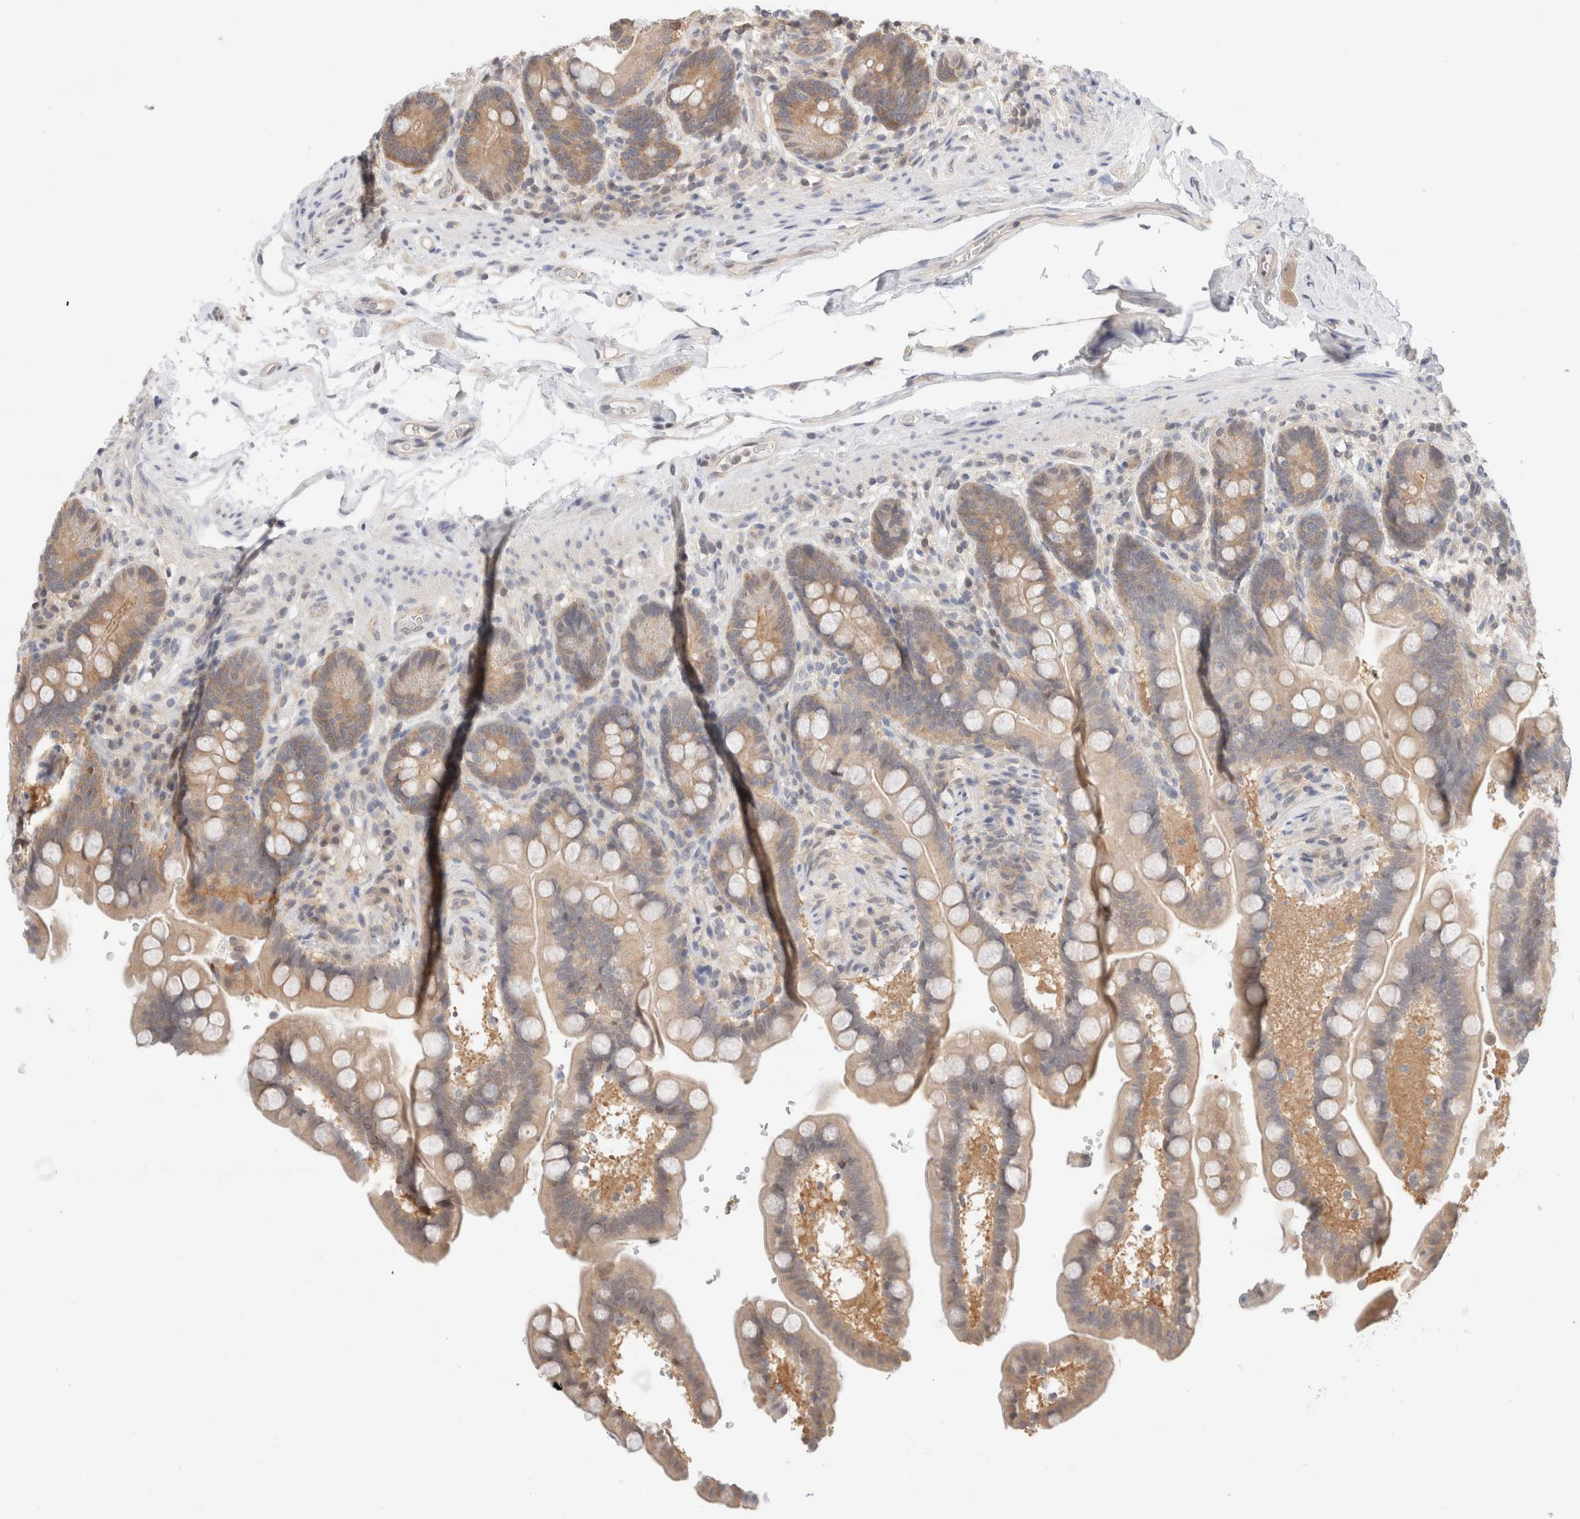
{"staining": {"intensity": "negative", "quantity": "none", "location": "none"}, "tissue": "colon", "cell_type": "Endothelial cells", "image_type": "normal", "snomed": [{"axis": "morphology", "description": "Normal tissue, NOS"}, {"axis": "topography", "description": "Smooth muscle"}, {"axis": "topography", "description": "Colon"}], "caption": "Benign colon was stained to show a protein in brown. There is no significant expression in endothelial cells.", "gene": "C17orf97", "patient": {"sex": "male", "age": 73}}